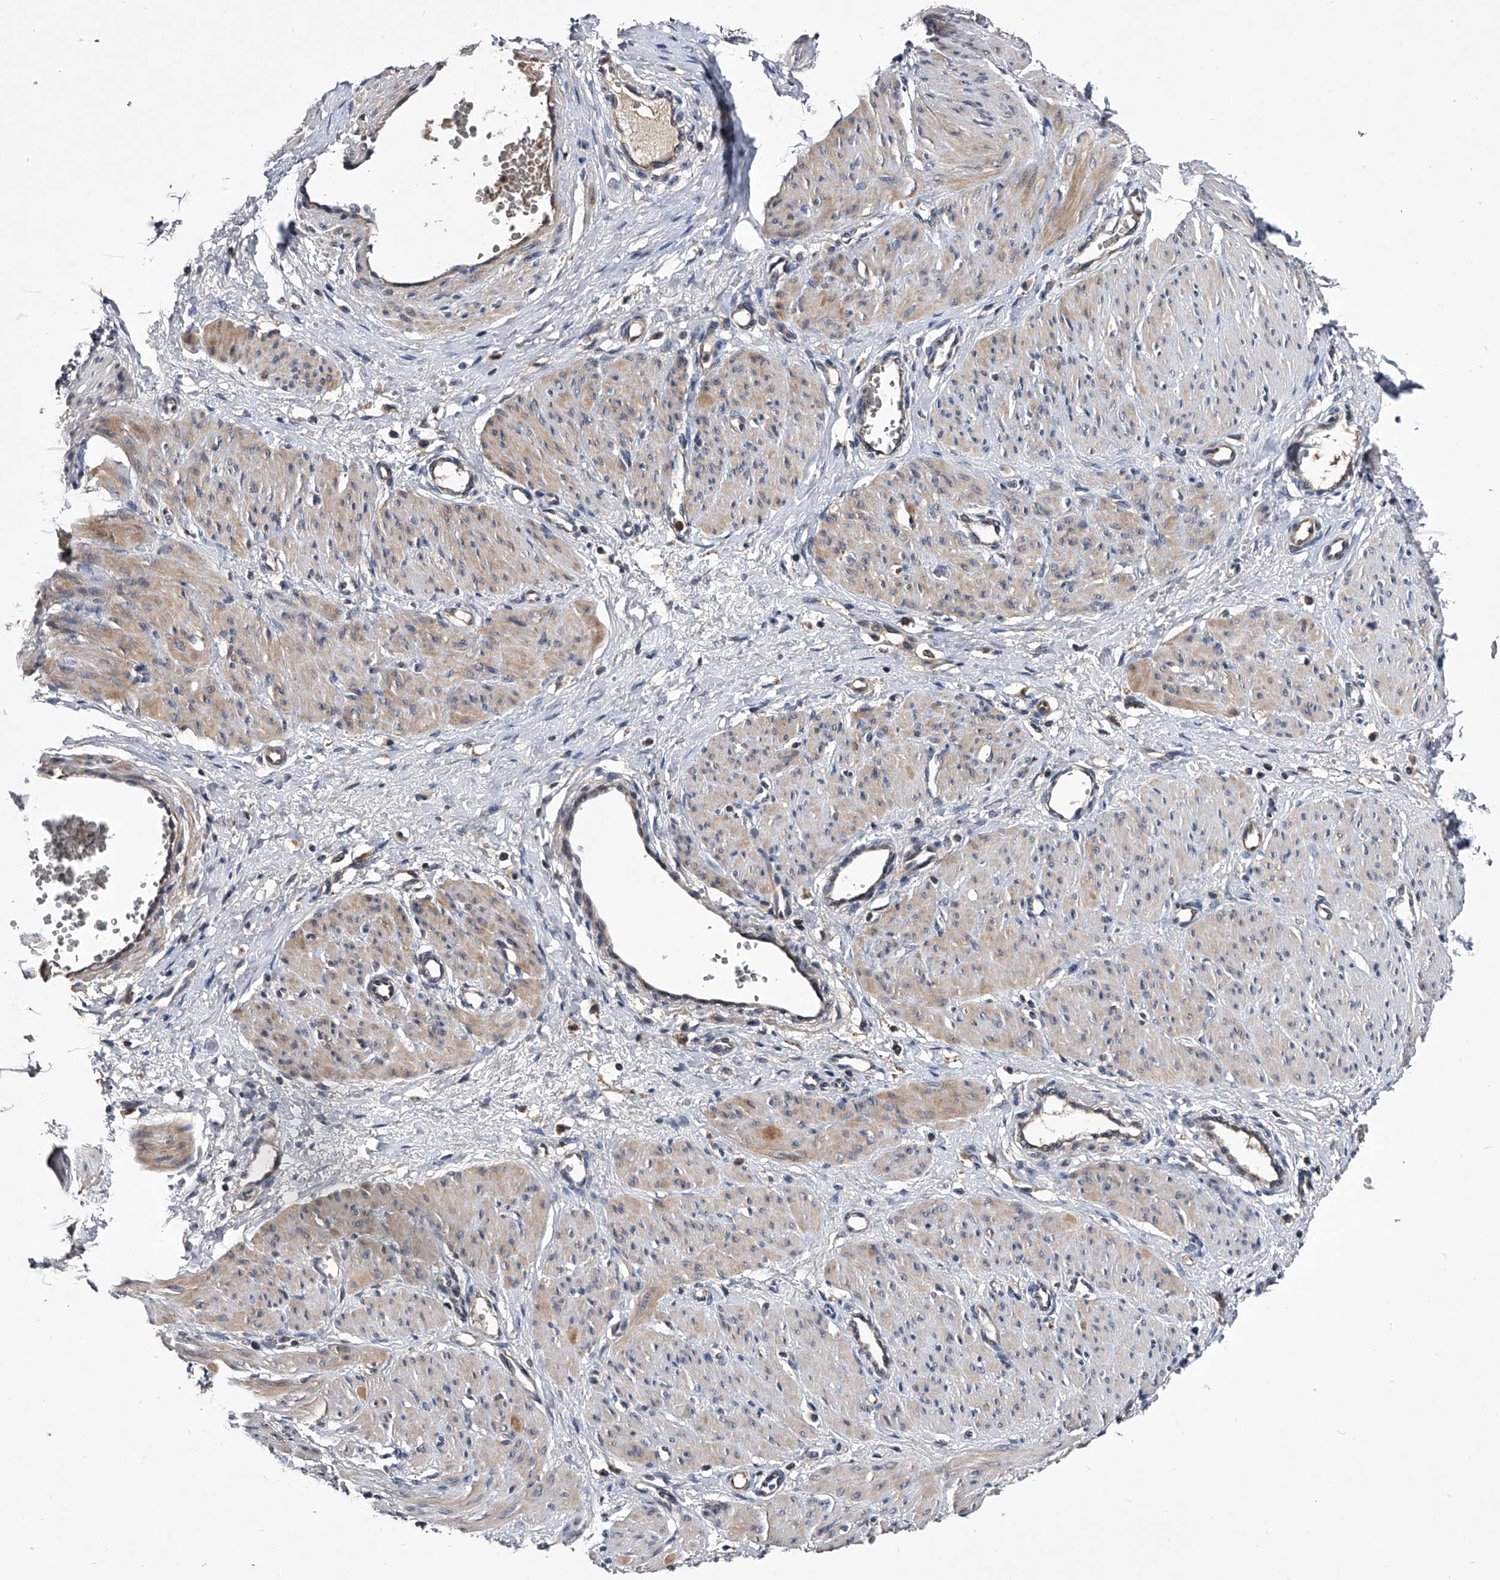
{"staining": {"intensity": "weak", "quantity": "25%-75%", "location": "cytoplasmic/membranous"}, "tissue": "smooth muscle", "cell_type": "Smooth muscle cells", "image_type": "normal", "snomed": [{"axis": "morphology", "description": "Normal tissue, NOS"}, {"axis": "topography", "description": "Endometrium"}], "caption": "Protein expression analysis of unremarkable smooth muscle exhibits weak cytoplasmic/membranous staining in approximately 25%-75% of smooth muscle cells.", "gene": "ZNF30", "patient": {"sex": "female", "age": 33}}